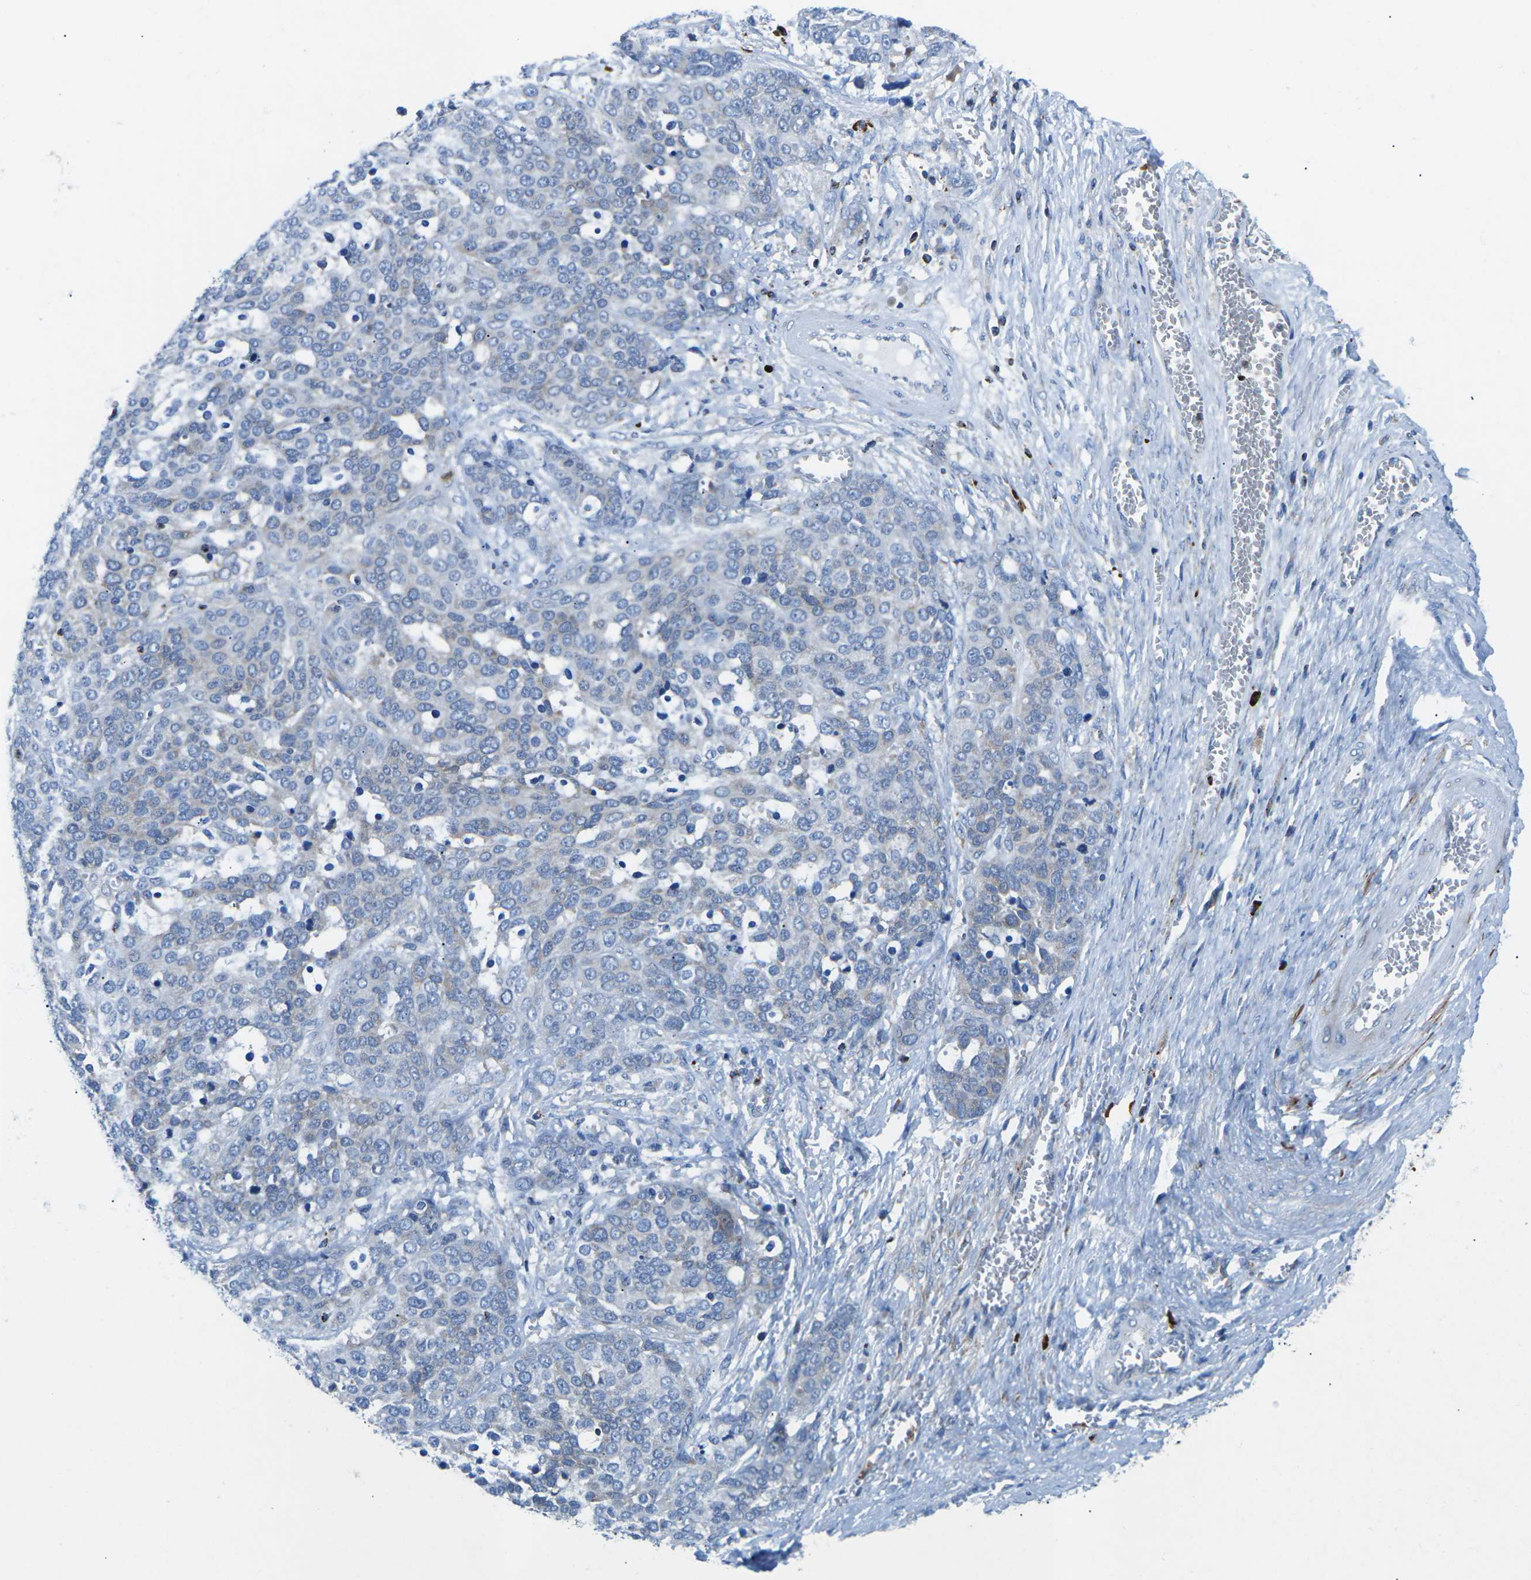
{"staining": {"intensity": "negative", "quantity": "none", "location": "none"}, "tissue": "ovarian cancer", "cell_type": "Tumor cells", "image_type": "cancer", "snomed": [{"axis": "morphology", "description": "Cystadenocarcinoma, serous, NOS"}, {"axis": "topography", "description": "Ovary"}], "caption": "This is an immunohistochemistry image of serous cystadenocarcinoma (ovarian). There is no expression in tumor cells.", "gene": "MC4R", "patient": {"sex": "female", "age": 44}}